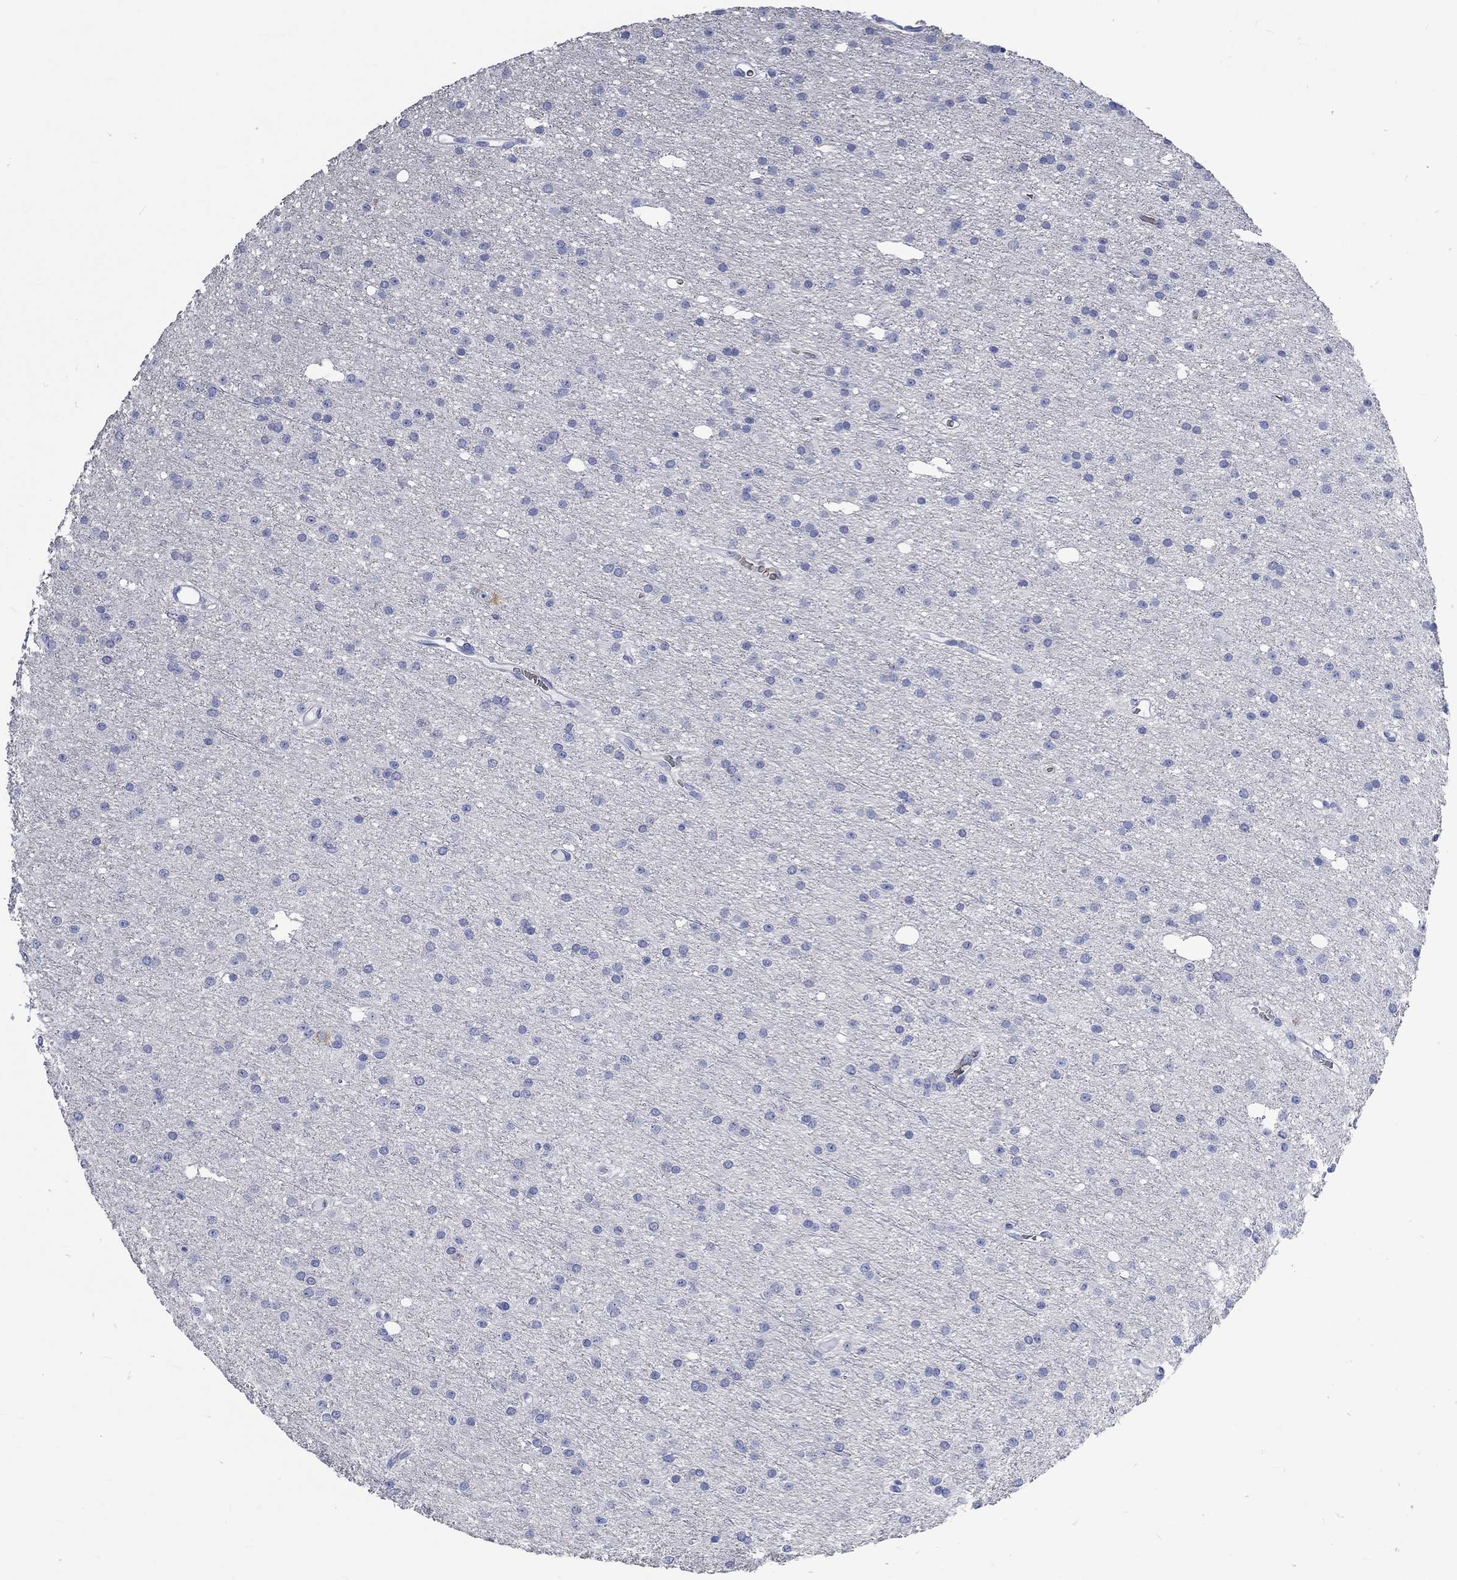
{"staining": {"intensity": "negative", "quantity": "none", "location": "none"}, "tissue": "glioma", "cell_type": "Tumor cells", "image_type": "cancer", "snomed": [{"axis": "morphology", "description": "Glioma, malignant, Low grade"}, {"axis": "topography", "description": "Brain"}], "caption": "A micrograph of human glioma is negative for staining in tumor cells.", "gene": "KCNA1", "patient": {"sex": "male", "age": 27}}